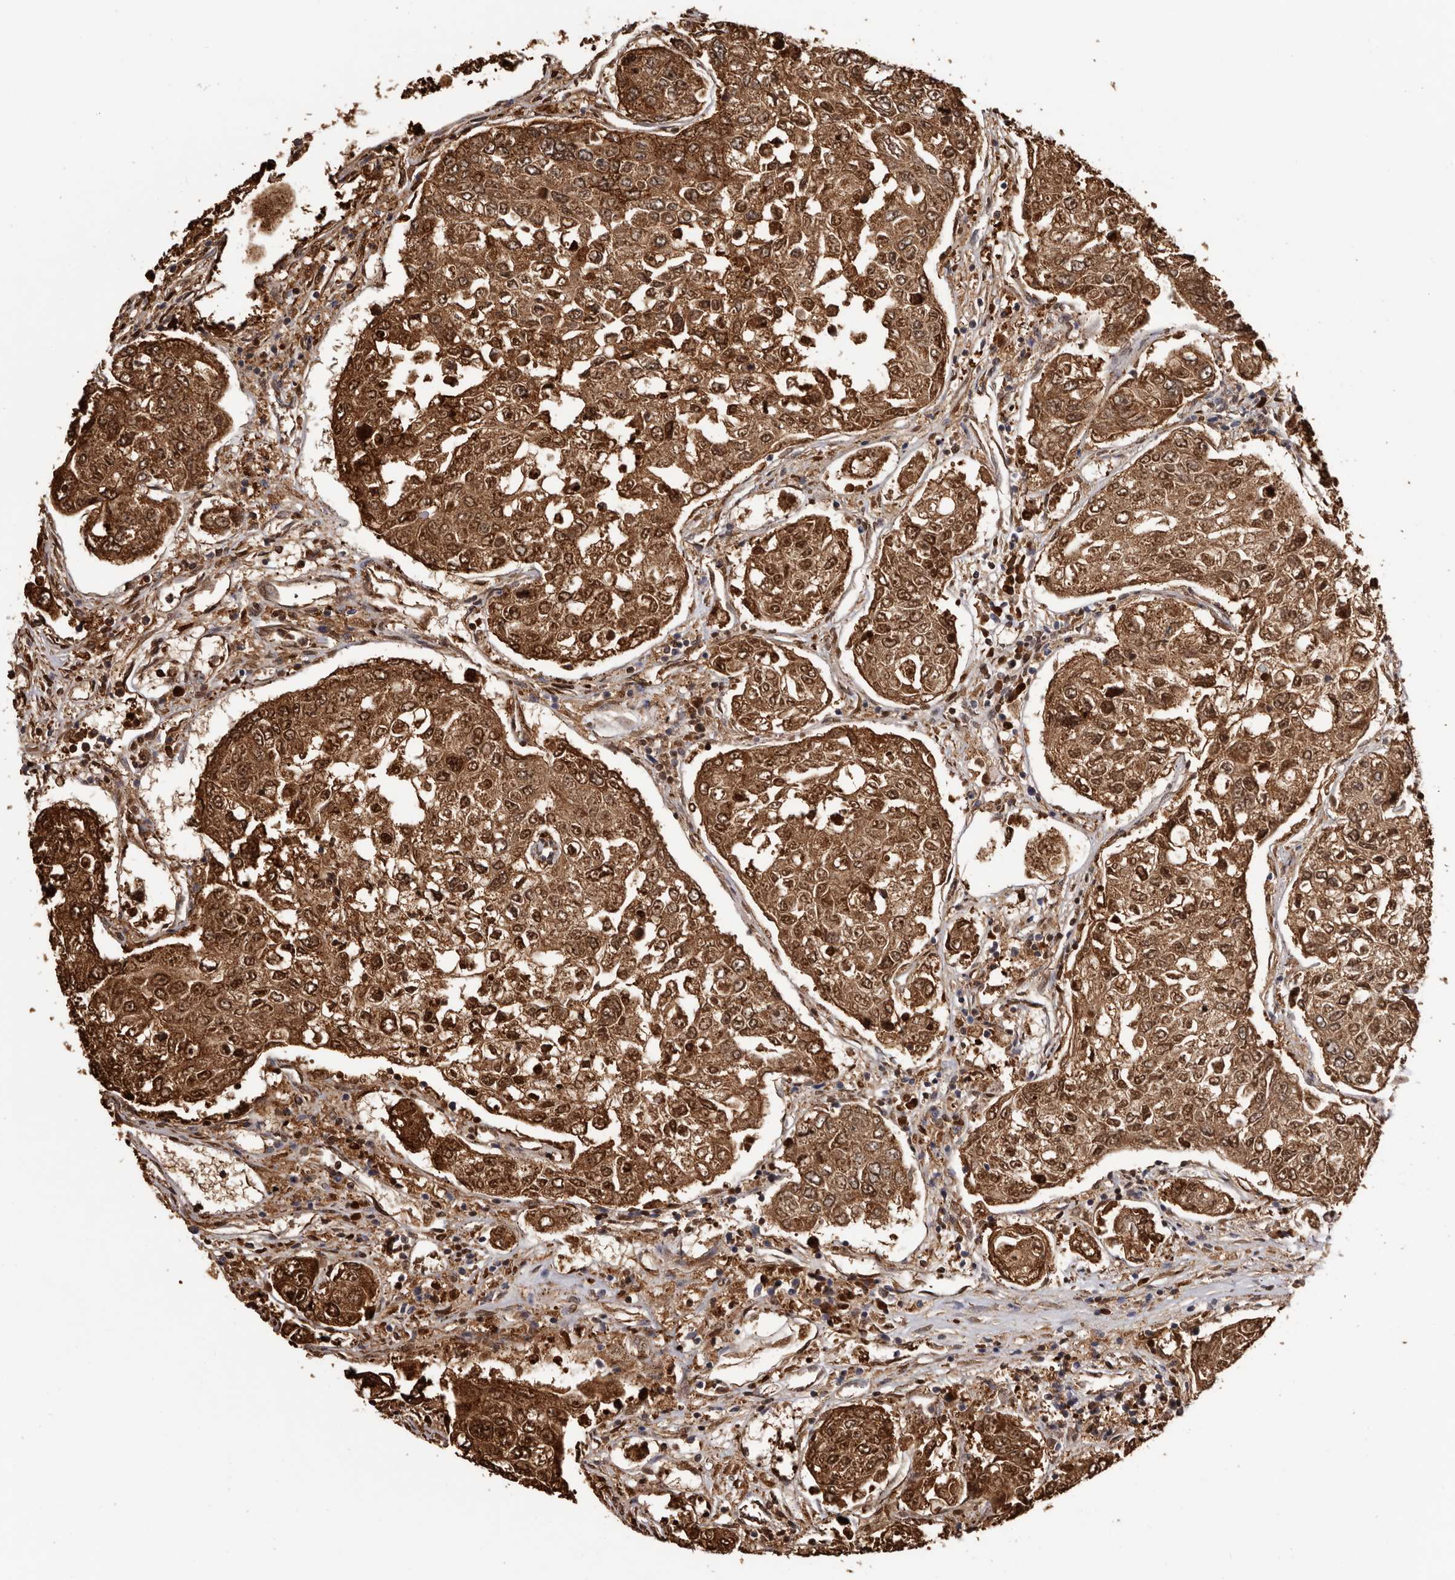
{"staining": {"intensity": "strong", "quantity": ">75%", "location": "cytoplasmic/membranous,nuclear"}, "tissue": "urothelial cancer", "cell_type": "Tumor cells", "image_type": "cancer", "snomed": [{"axis": "morphology", "description": "Urothelial carcinoma, High grade"}, {"axis": "topography", "description": "Lymph node"}, {"axis": "topography", "description": "Urinary bladder"}], "caption": "Immunohistochemistry (IHC) micrograph of neoplastic tissue: human urothelial cancer stained using IHC demonstrates high levels of strong protein expression localized specifically in the cytoplasmic/membranous and nuclear of tumor cells, appearing as a cytoplasmic/membranous and nuclear brown color.", "gene": "PRR12", "patient": {"sex": "male", "age": 51}}